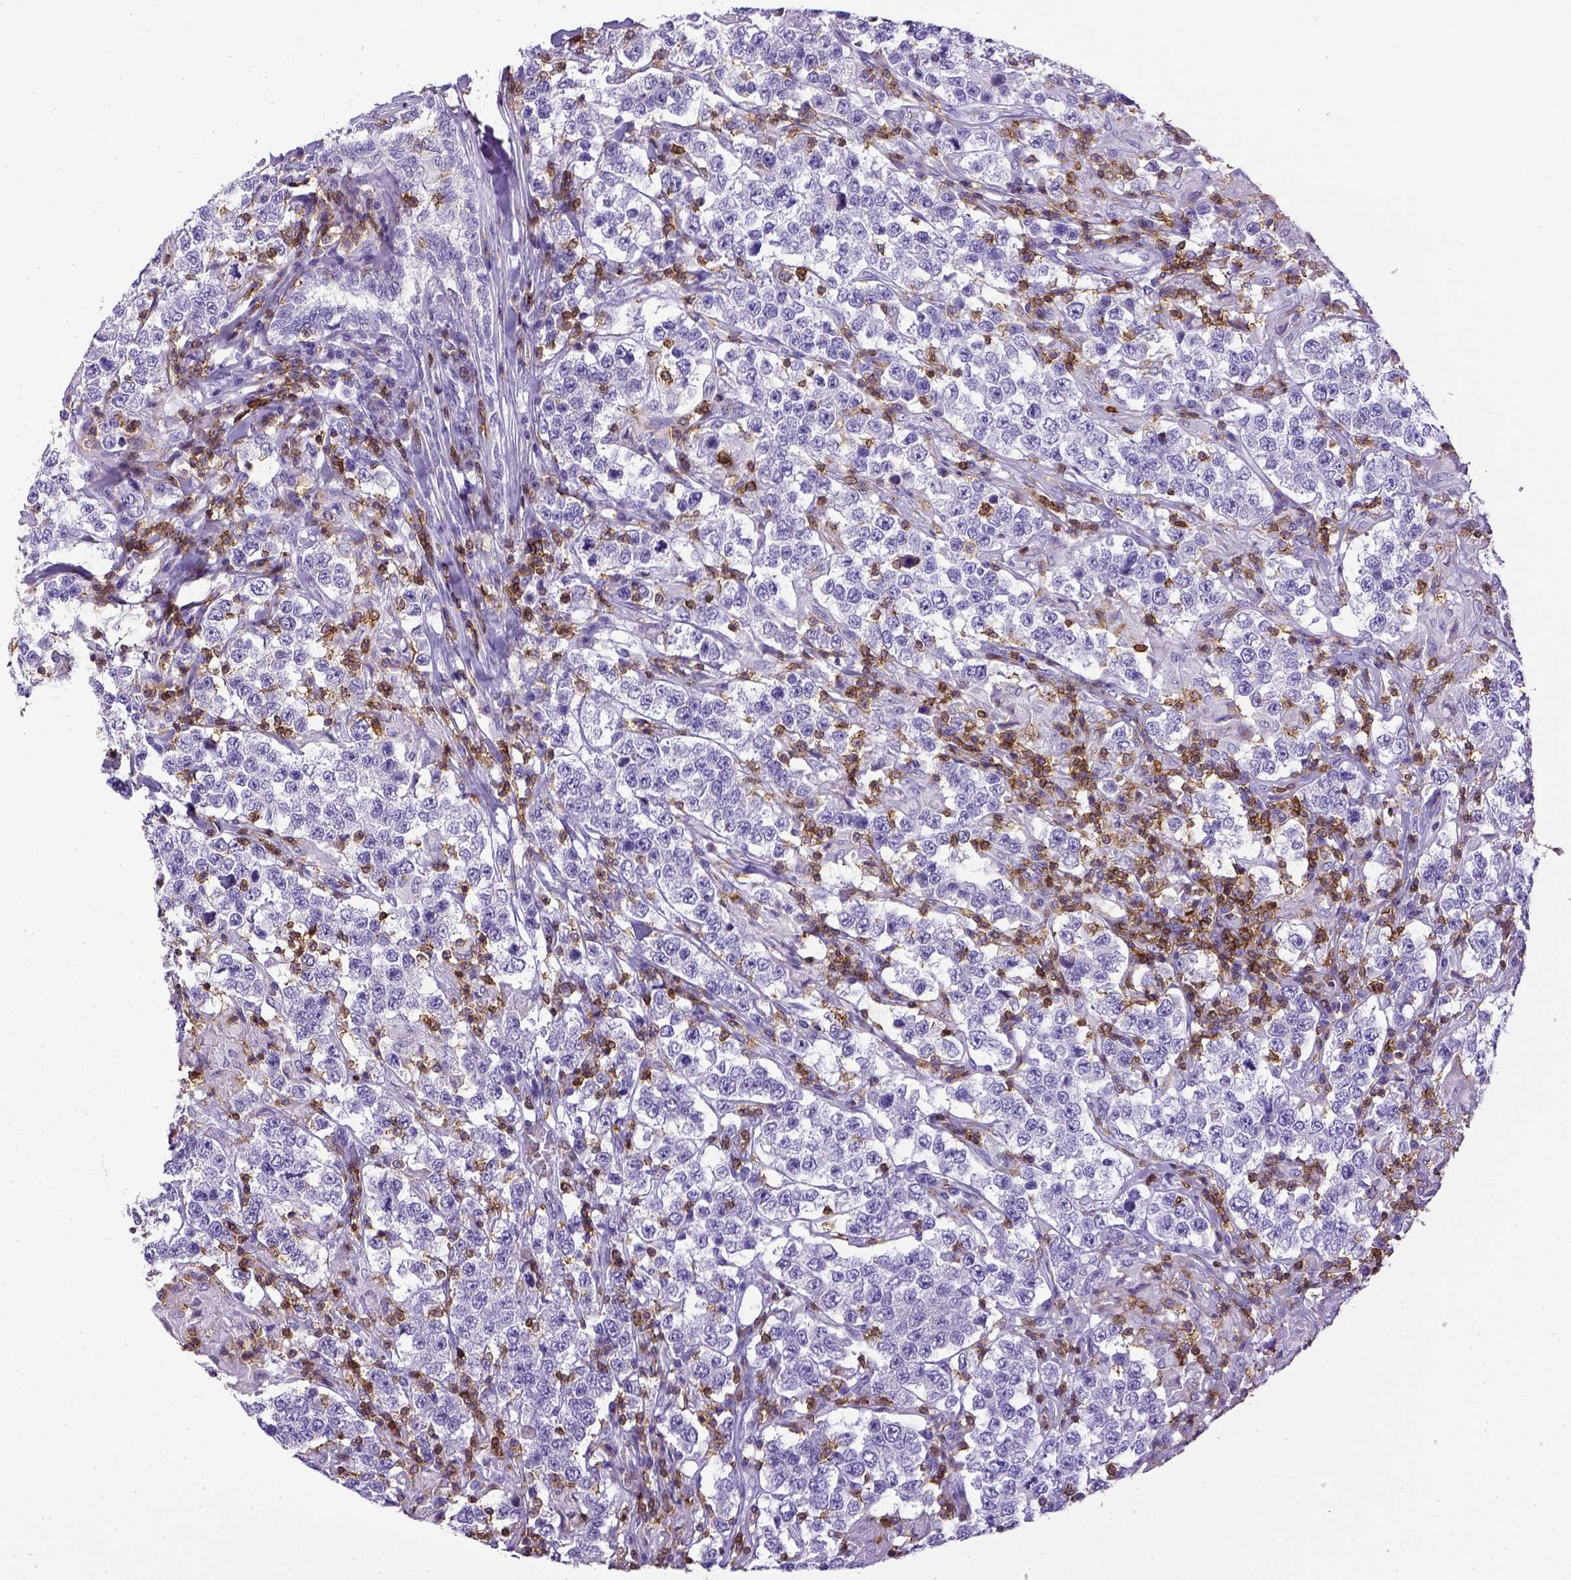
{"staining": {"intensity": "negative", "quantity": "none", "location": "none"}, "tissue": "testis cancer", "cell_type": "Tumor cells", "image_type": "cancer", "snomed": [{"axis": "morphology", "description": "Seminoma, NOS"}, {"axis": "morphology", "description": "Carcinoma, Embryonal, NOS"}, {"axis": "topography", "description": "Testis"}], "caption": "Immunohistochemistry (IHC) photomicrograph of neoplastic tissue: human testis cancer stained with DAB exhibits no significant protein expression in tumor cells. (DAB IHC with hematoxylin counter stain).", "gene": "CD3E", "patient": {"sex": "male", "age": 41}}